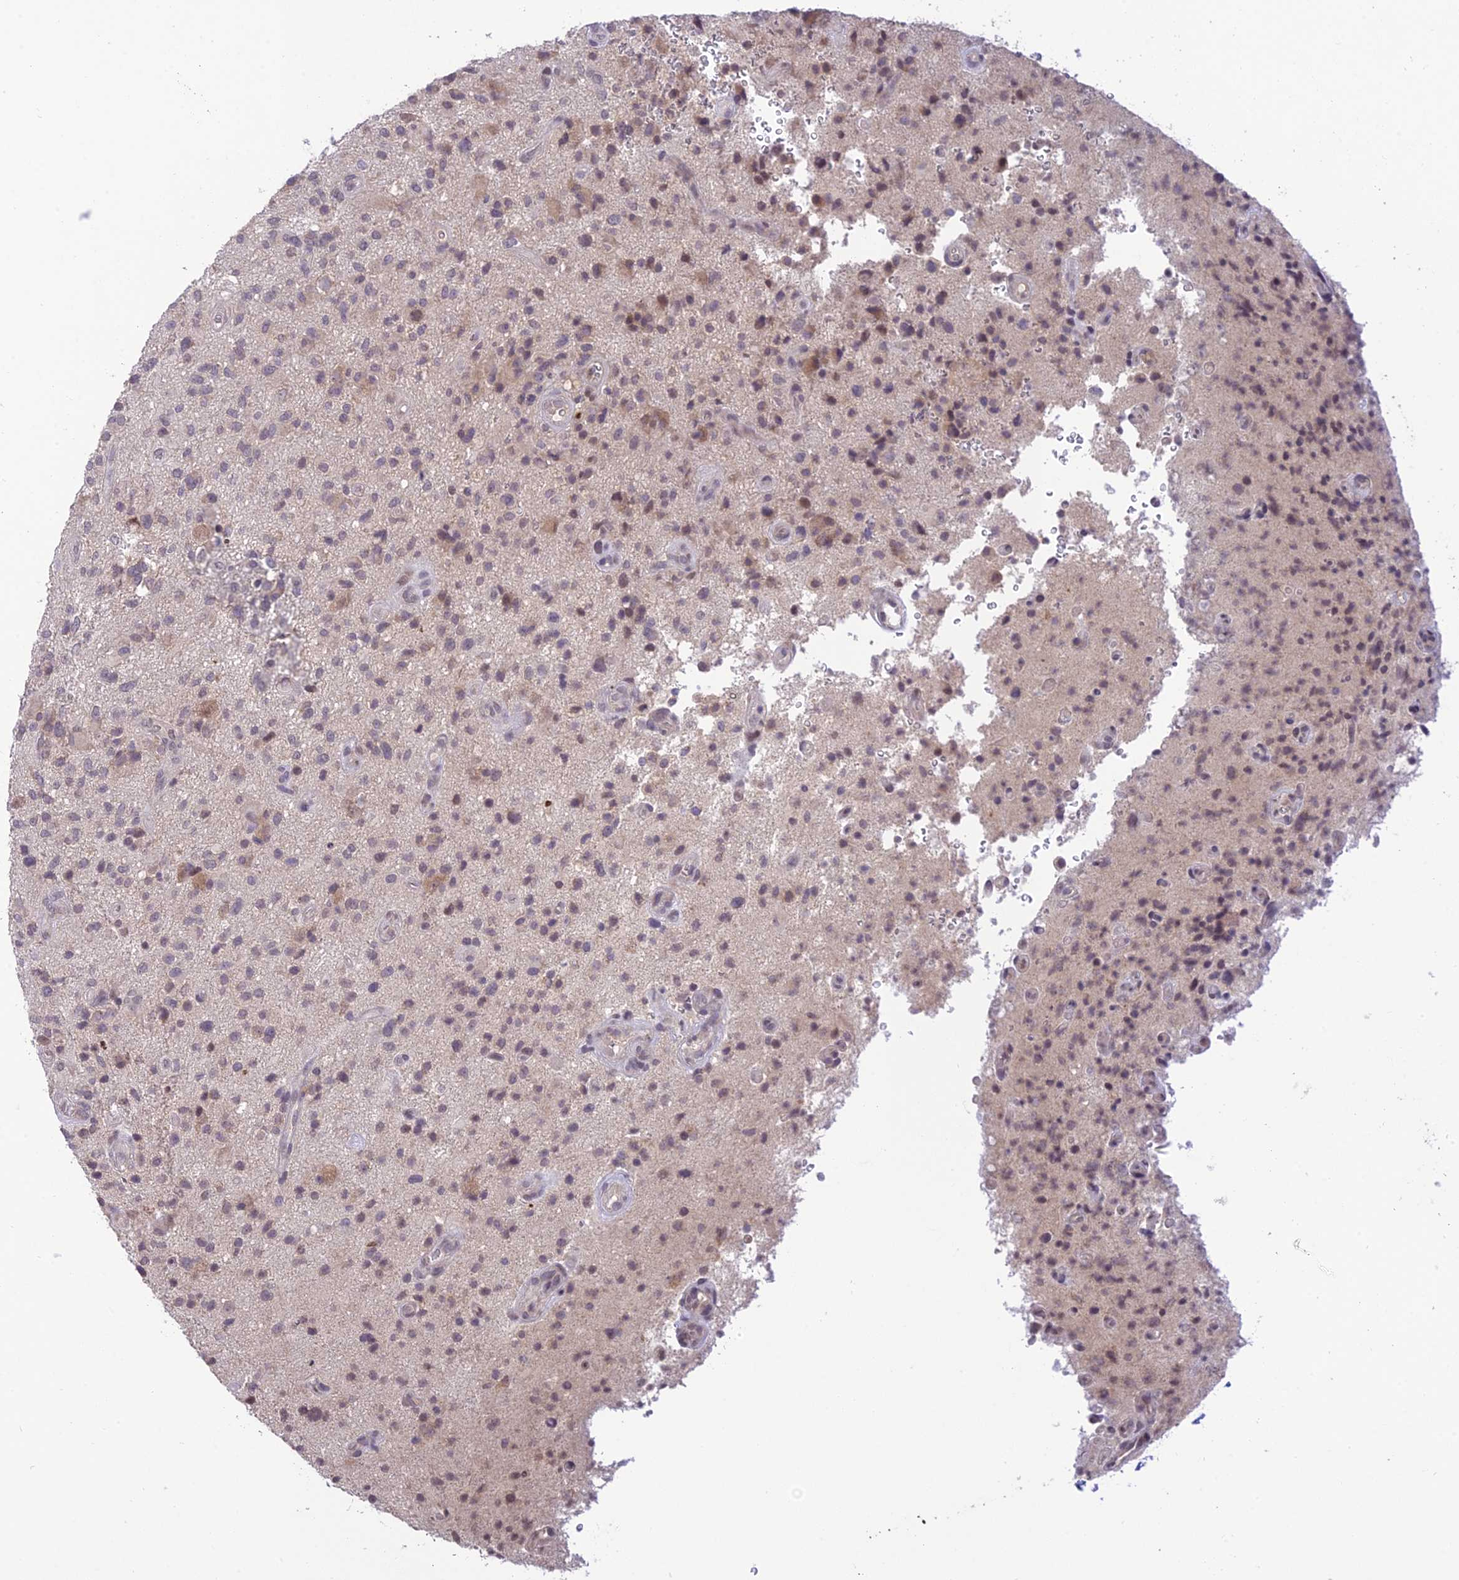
{"staining": {"intensity": "weak", "quantity": "25%-75%", "location": "nuclear"}, "tissue": "glioma", "cell_type": "Tumor cells", "image_type": "cancer", "snomed": [{"axis": "morphology", "description": "Glioma, malignant, High grade"}, {"axis": "topography", "description": "Brain"}], "caption": "Human glioma stained for a protein (brown) reveals weak nuclear positive expression in about 25%-75% of tumor cells.", "gene": "TEKT1", "patient": {"sex": "male", "age": 47}}